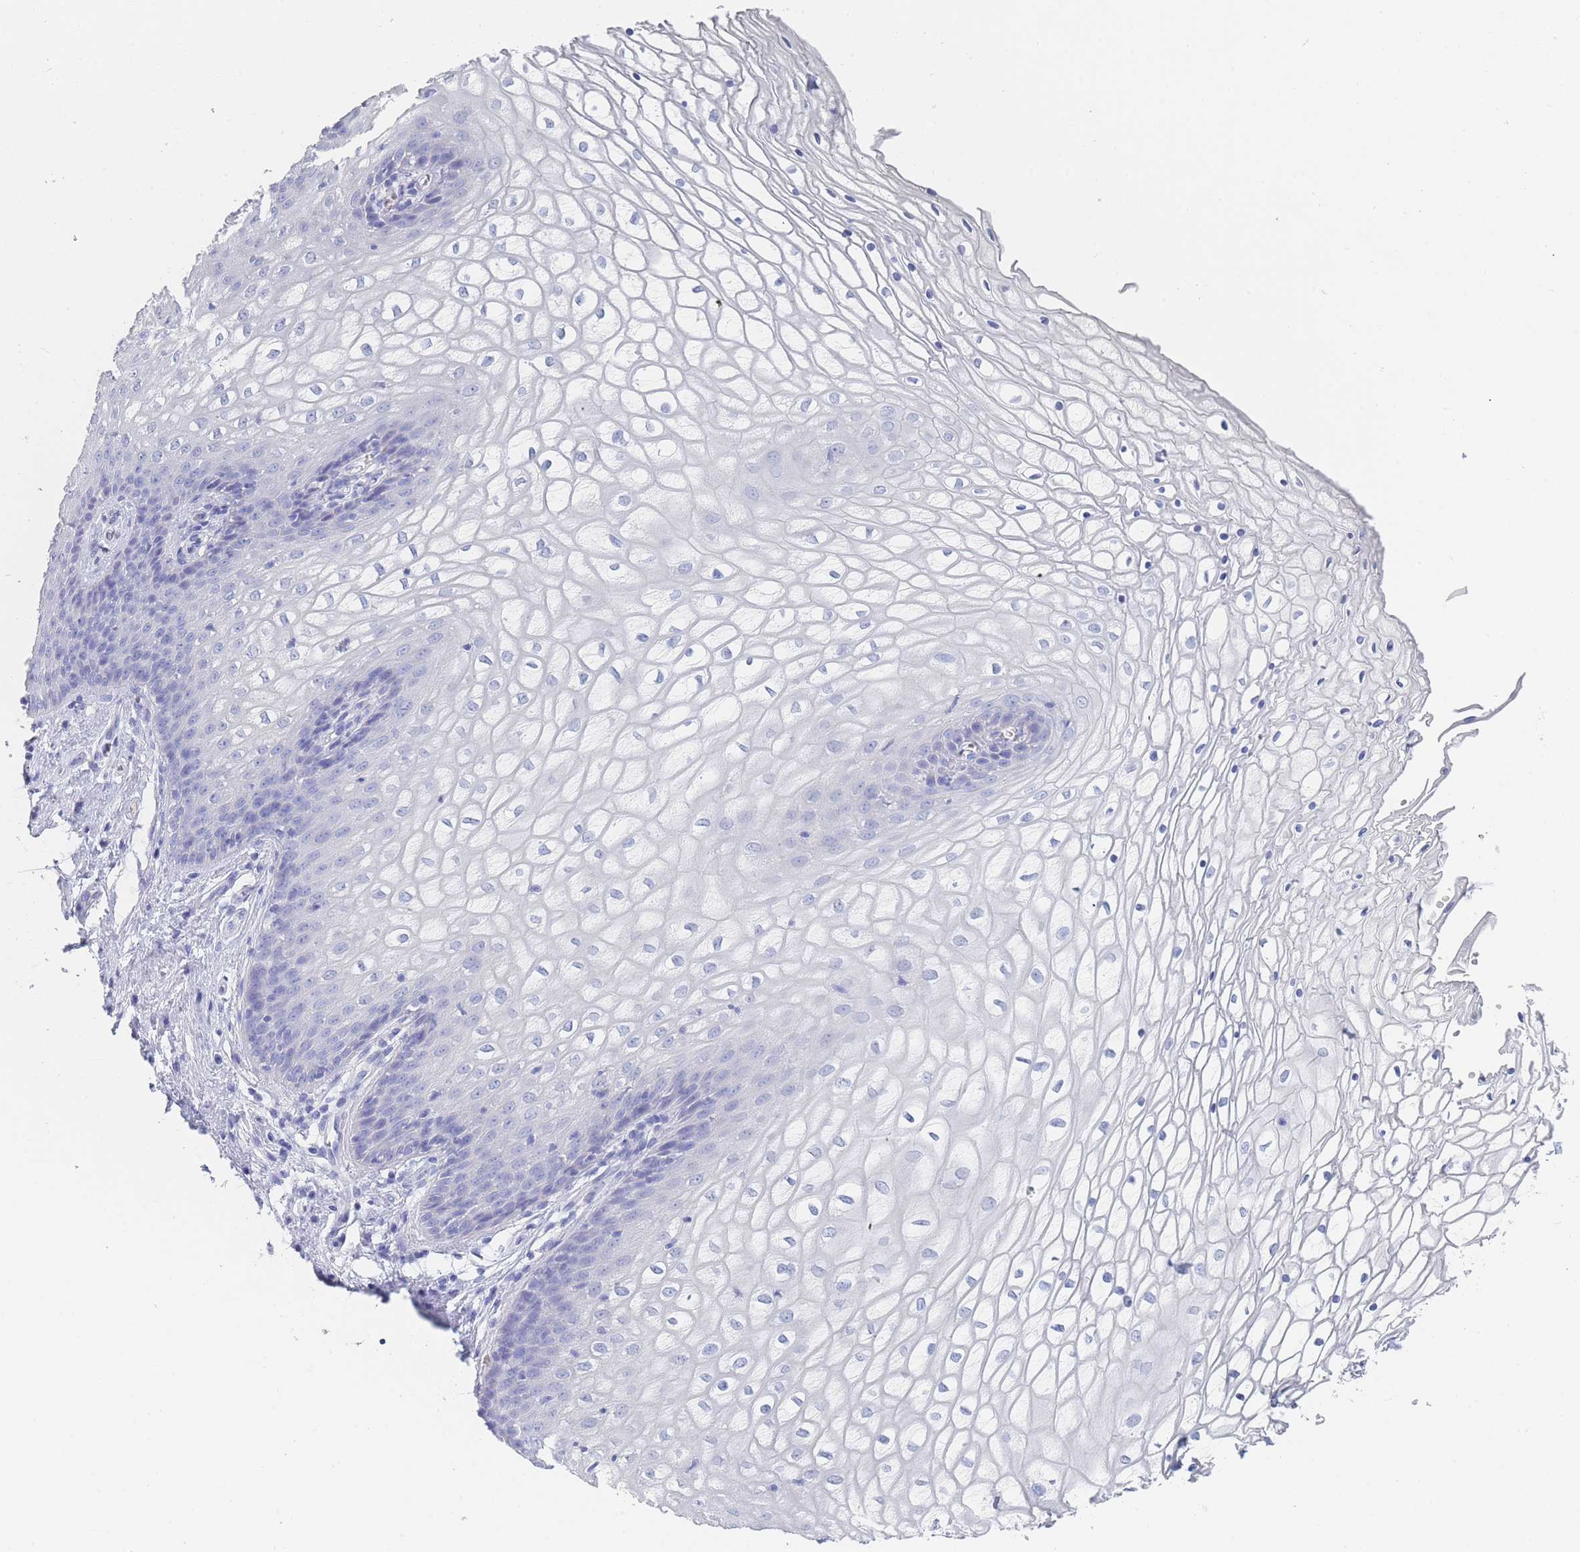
{"staining": {"intensity": "negative", "quantity": "none", "location": "none"}, "tissue": "vagina", "cell_type": "Squamous epithelial cells", "image_type": "normal", "snomed": [{"axis": "morphology", "description": "Normal tissue, NOS"}, {"axis": "topography", "description": "Vagina"}], "caption": "Image shows no significant protein positivity in squamous epithelial cells of unremarkable vagina.", "gene": "SLC25A35", "patient": {"sex": "female", "age": 34}}